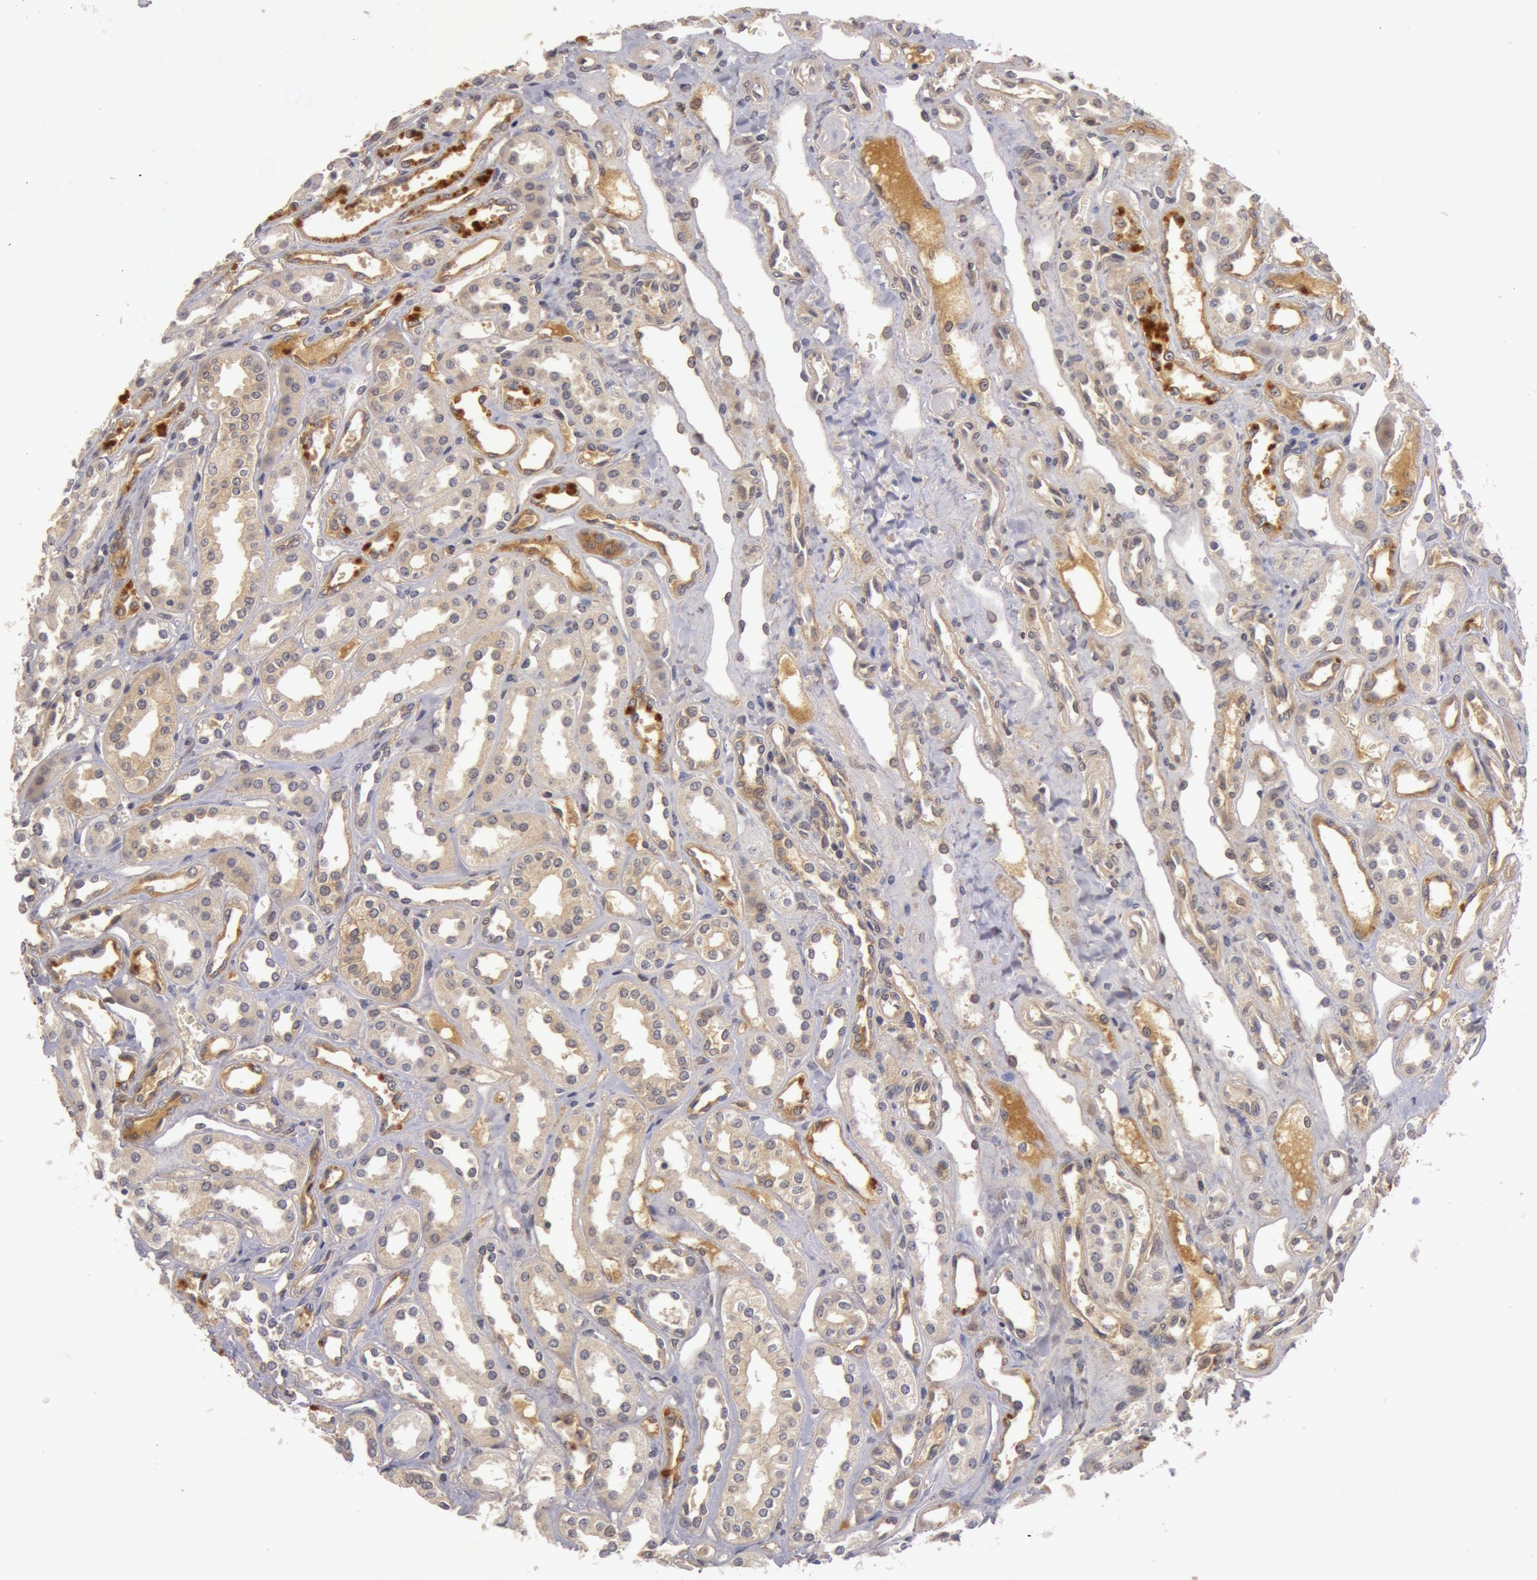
{"staining": {"intensity": "weak", "quantity": "25%-75%", "location": "cytoplasmic/membranous,nuclear"}, "tissue": "kidney", "cell_type": "Cells in glomeruli", "image_type": "normal", "snomed": [{"axis": "morphology", "description": "Normal tissue, NOS"}, {"axis": "topography", "description": "Kidney"}], "caption": "Benign kidney exhibits weak cytoplasmic/membranous,nuclear positivity in approximately 25%-75% of cells in glomeruli, visualized by immunohistochemistry. (Stains: DAB in brown, nuclei in blue, Microscopy: brightfield microscopy at high magnification).", "gene": "BCHE", "patient": {"sex": "female", "age": 52}}